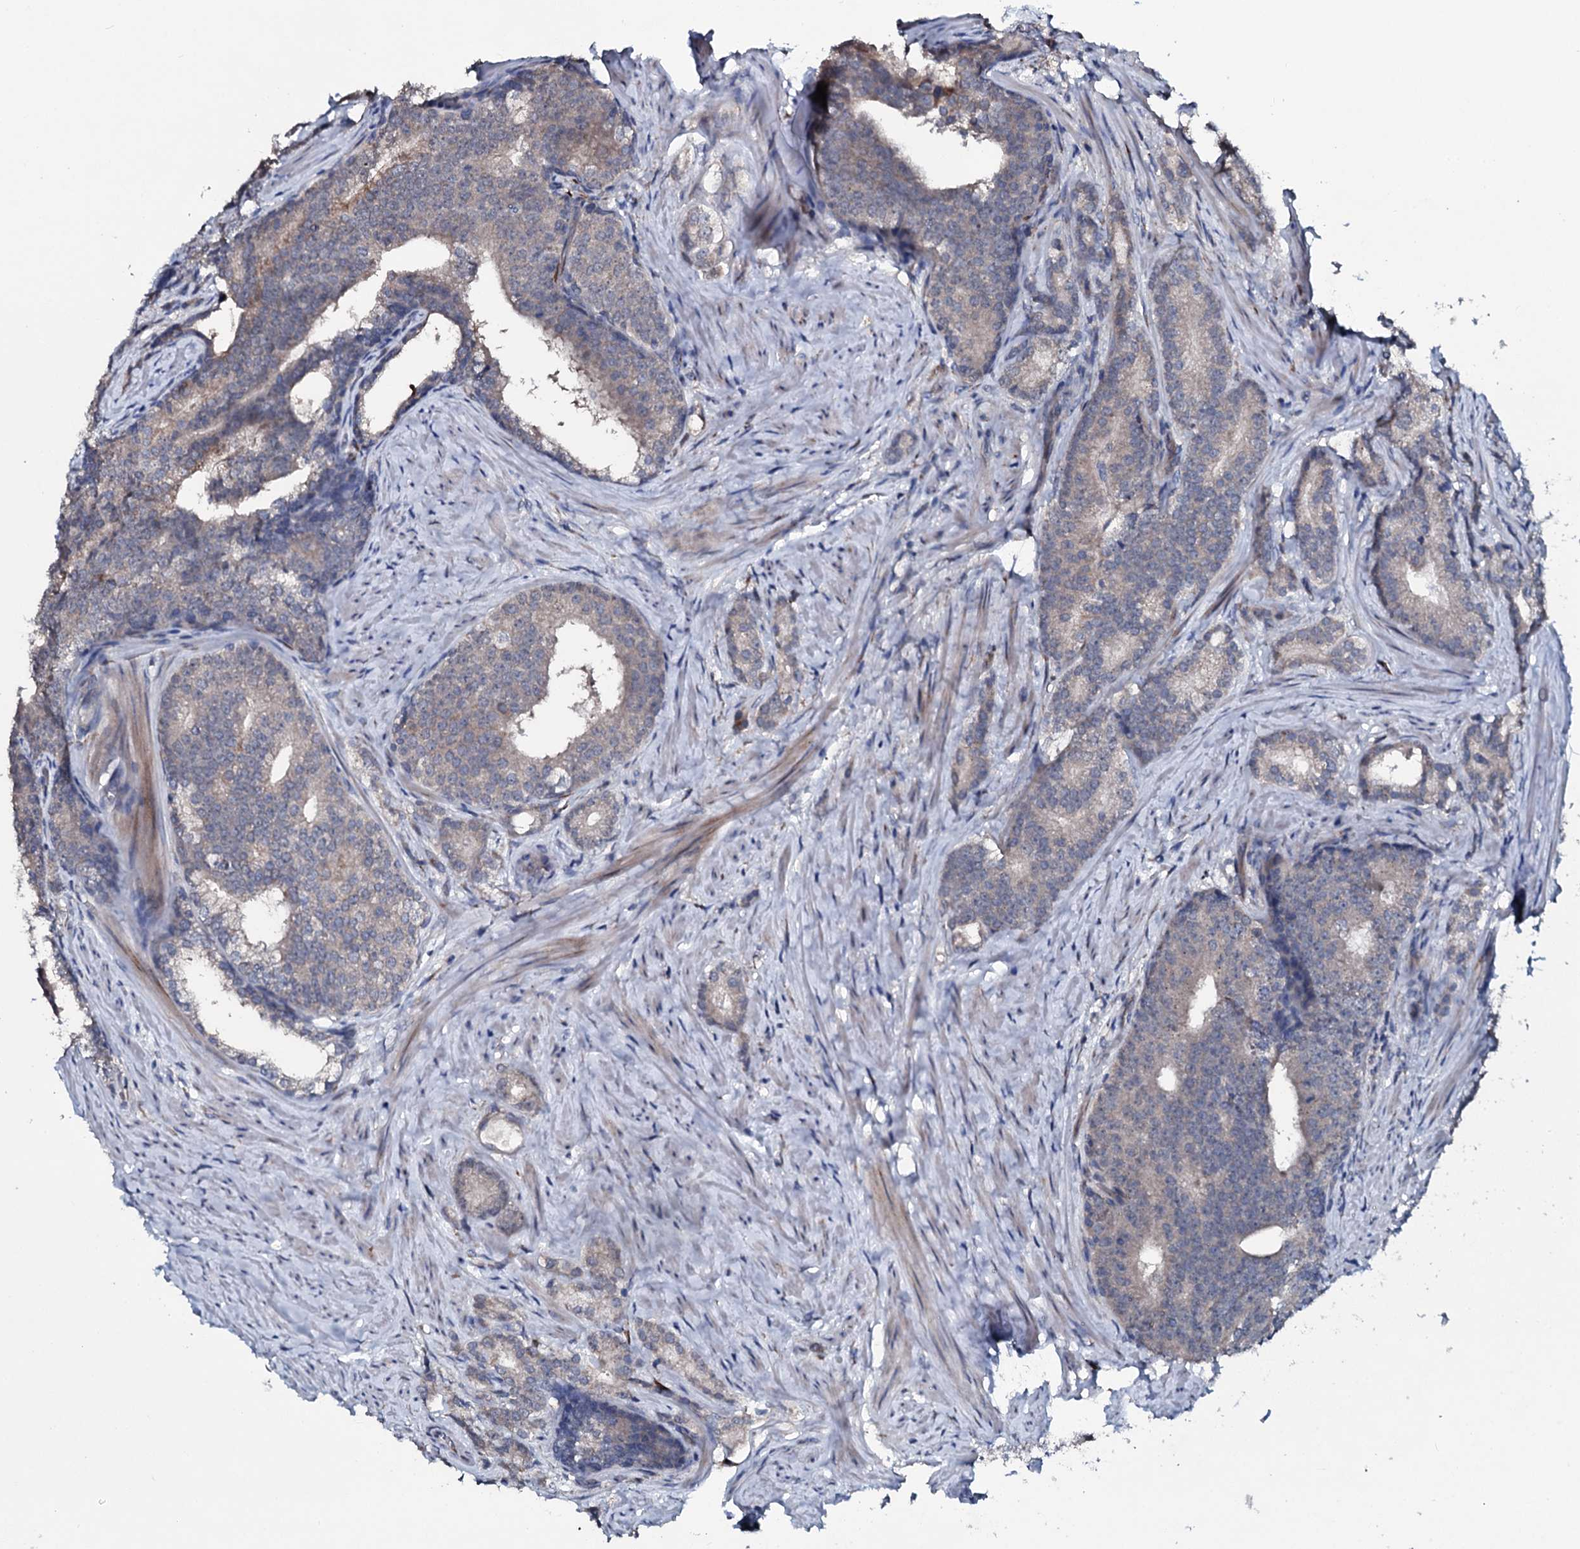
{"staining": {"intensity": "negative", "quantity": "none", "location": "none"}, "tissue": "prostate cancer", "cell_type": "Tumor cells", "image_type": "cancer", "snomed": [{"axis": "morphology", "description": "Adenocarcinoma, Low grade"}, {"axis": "topography", "description": "Prostate"}], "caption": "The immunohistochemistry (IHC) image has no significant positivity in tumor cells of prostate adenocarcinoma (low-grade) tissue.", "gene": "IL12B", "patient": {"sex": "male", "age": 71}}